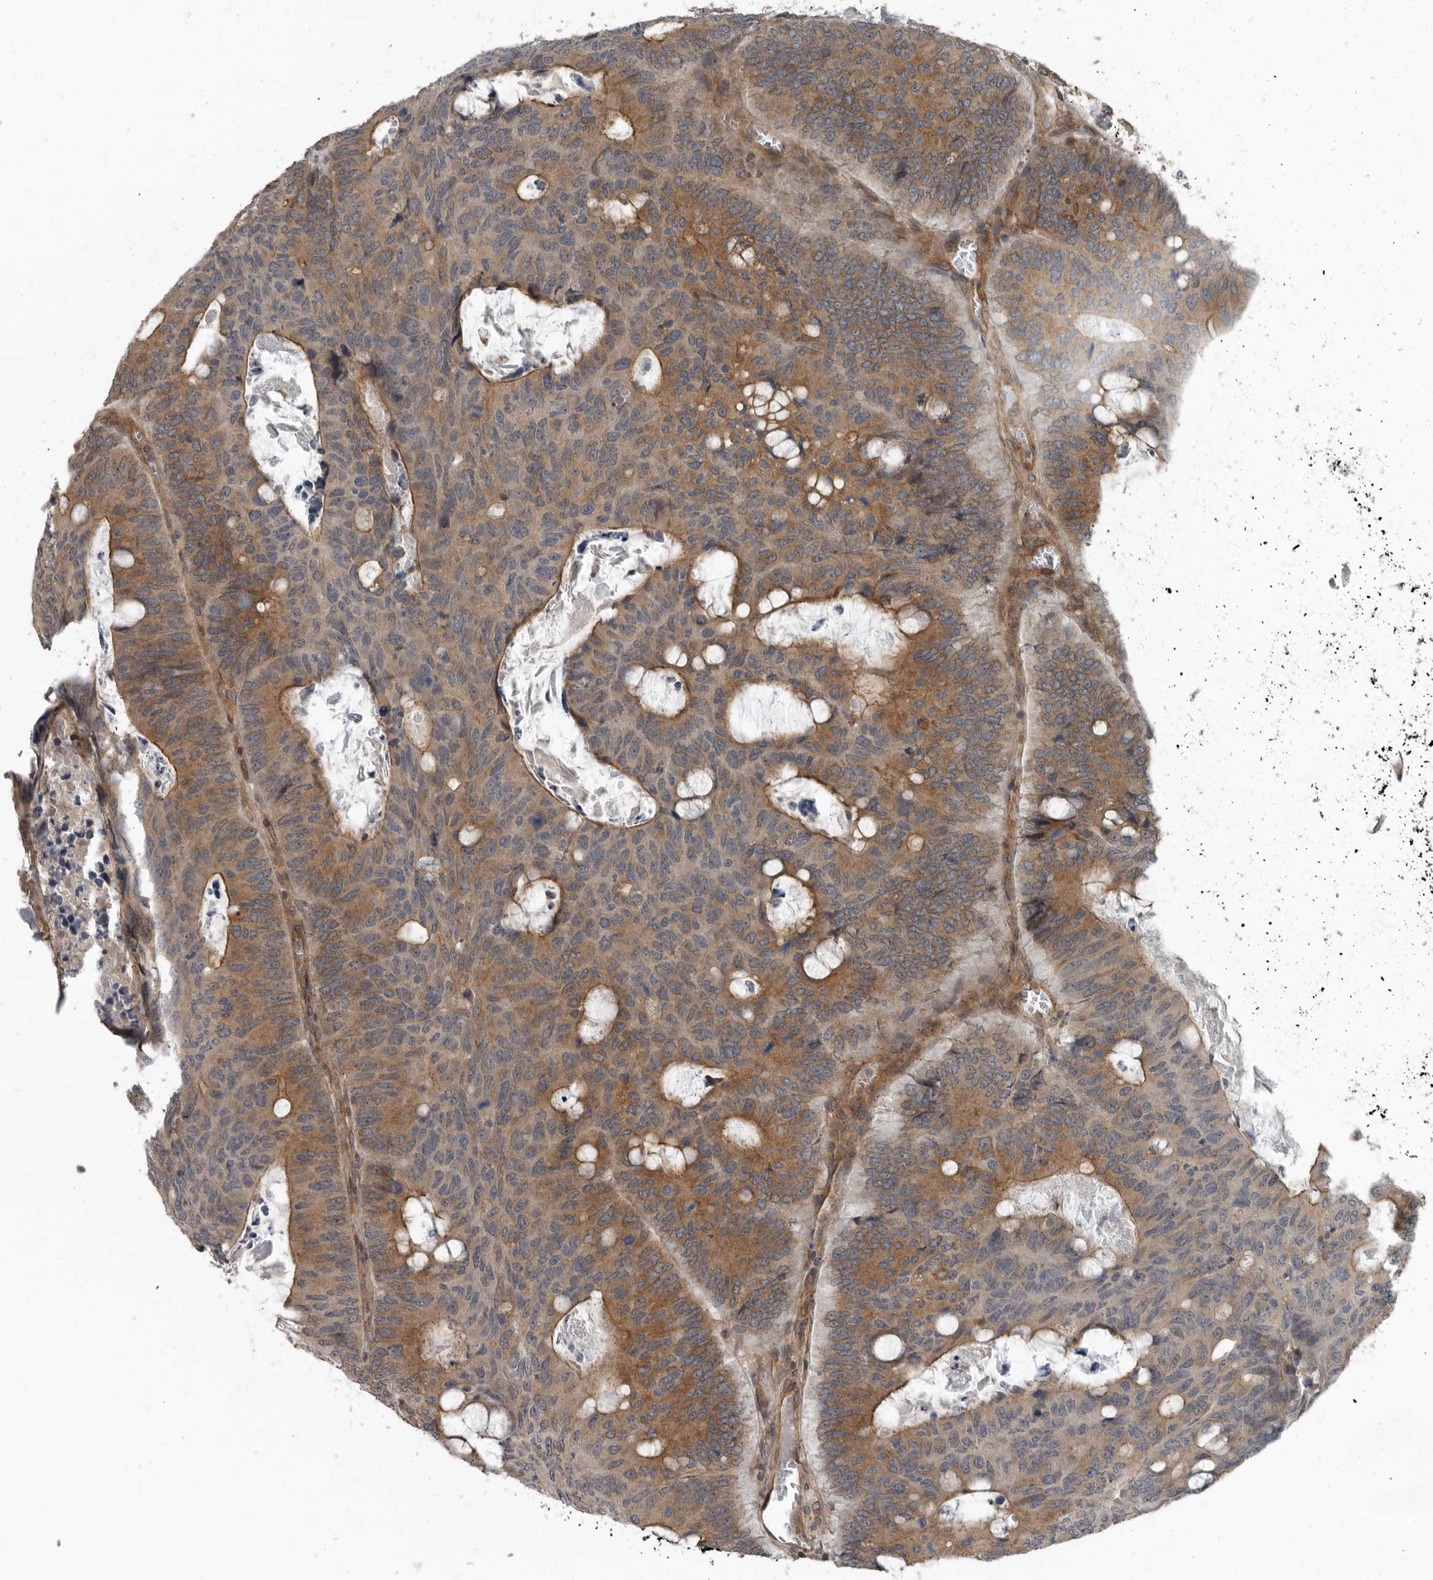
{"staining": {"intensity": "moderate", "quantity": ">75%", "location": "cytoplasmic/membranous"}, "tissue": "colorectal cancer", "cell_type": "Tumor cells", "image_type": "cancer", "snomed": [{"axis": "morphology", "description": "Adenocarcinoma, NOS"}, {"axis": "topography", "description": "Colon"}], "caption": "Immunohistochemistry photomicrograph of neoplastic tissue: colorectal cancer stained using immunohistochemistry shows medium levels of moderate protein expression localized specifically in the cytoplasmic/membranous of tumor cells, appearing as a cytoplasmic/membranous brown color.", "gene": "AMFR", "patient": {"sex": "male", "age": 87}}